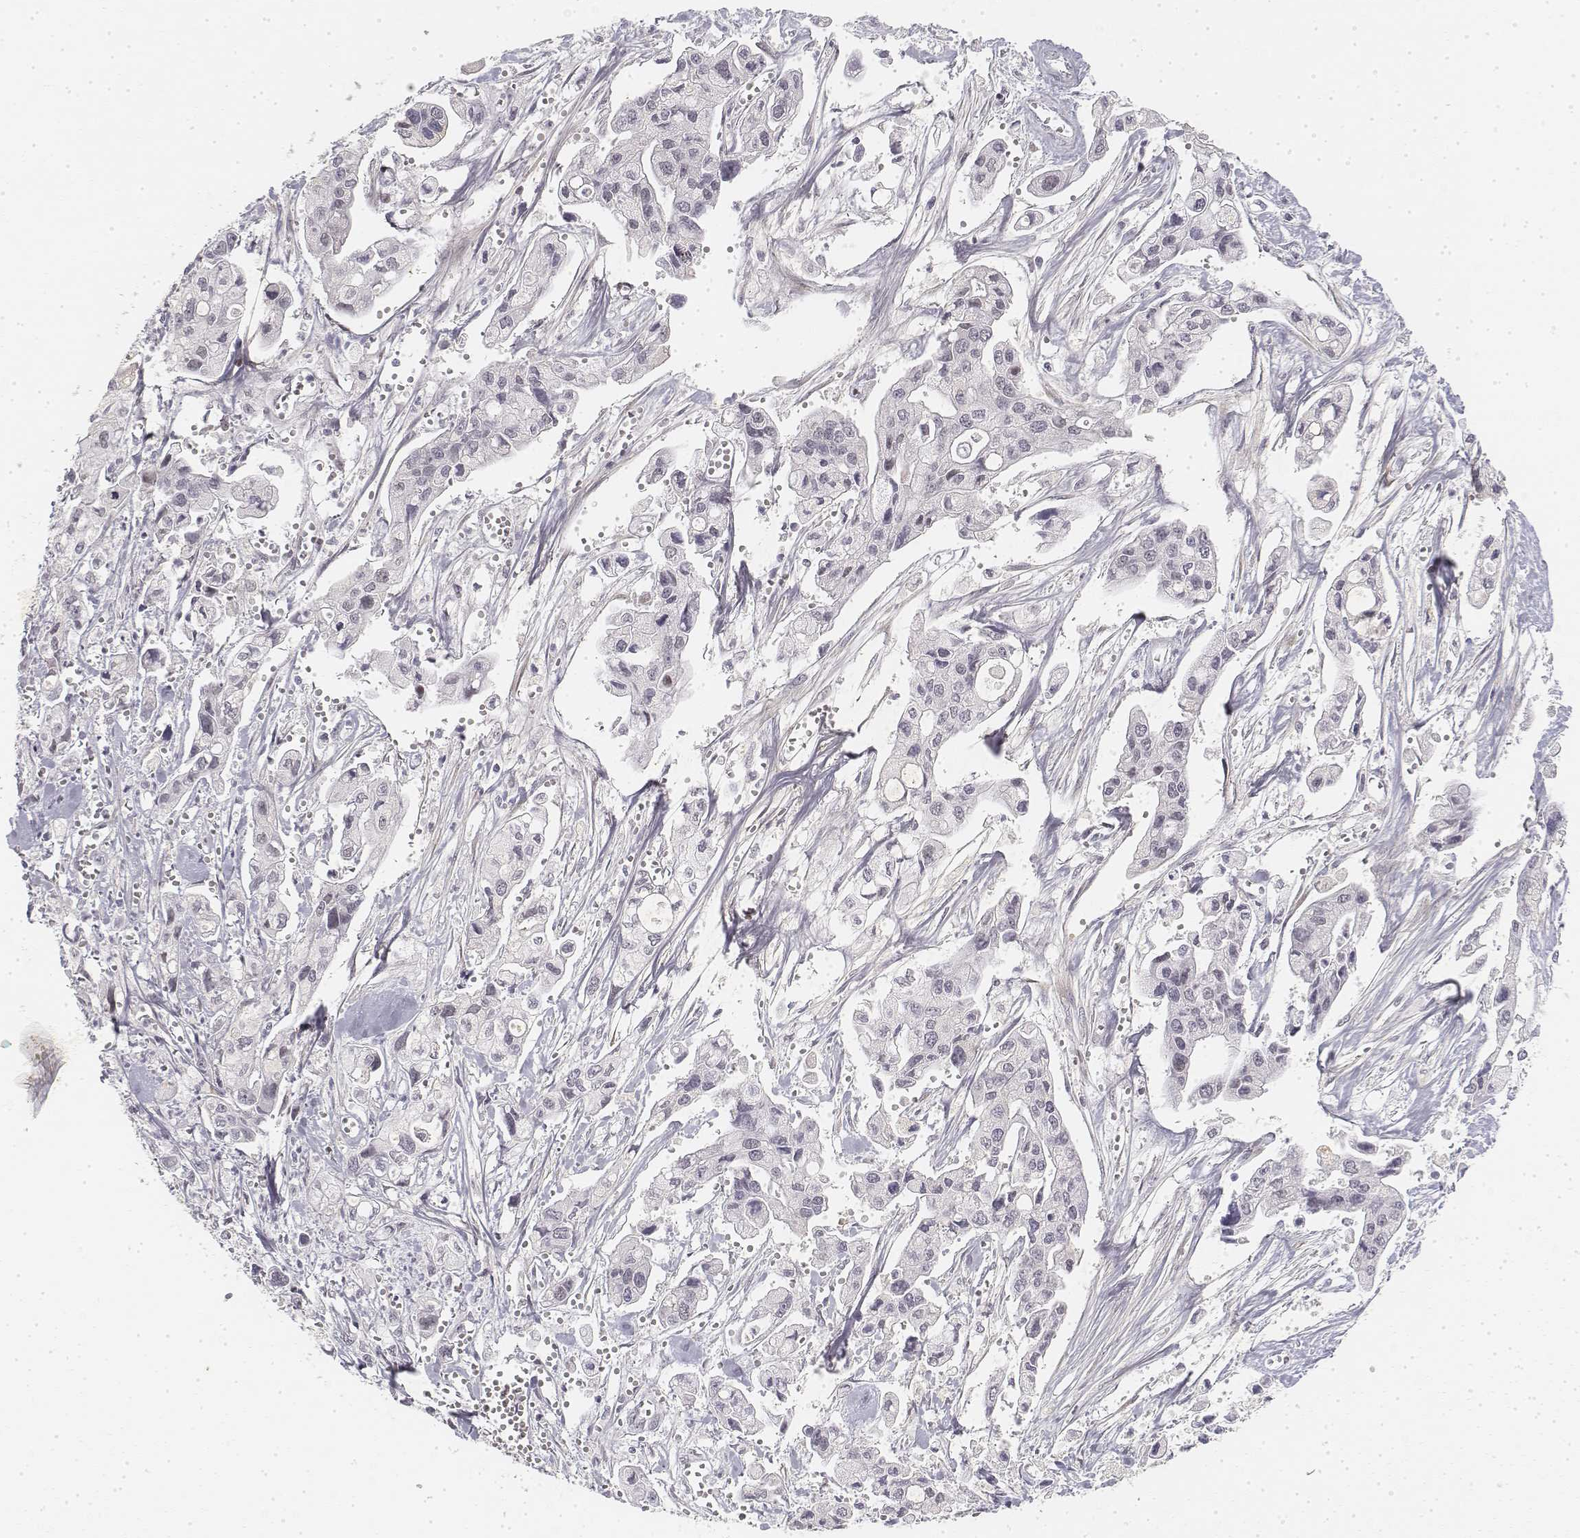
{"staining": {"intensity": "negative", "quantity": "none", "location": "none"}, "tissue": "pancreatic cancer", "cell_type": "Tumor cells", "image_type": "cancer", "snomed": [{"axis": "morphology", "description": "Adenocarcinoma, NOS"}, {"axis": "topography", "description": "Pancreas"}], "caption": "This is an immunohistochemistry (IHC) micrograph of human pancreatic cancer (adenocarcinoma). There is no staining in tumor cells.", "gene": "KRT84", "patient": {"sex": "male", "age": 70}}